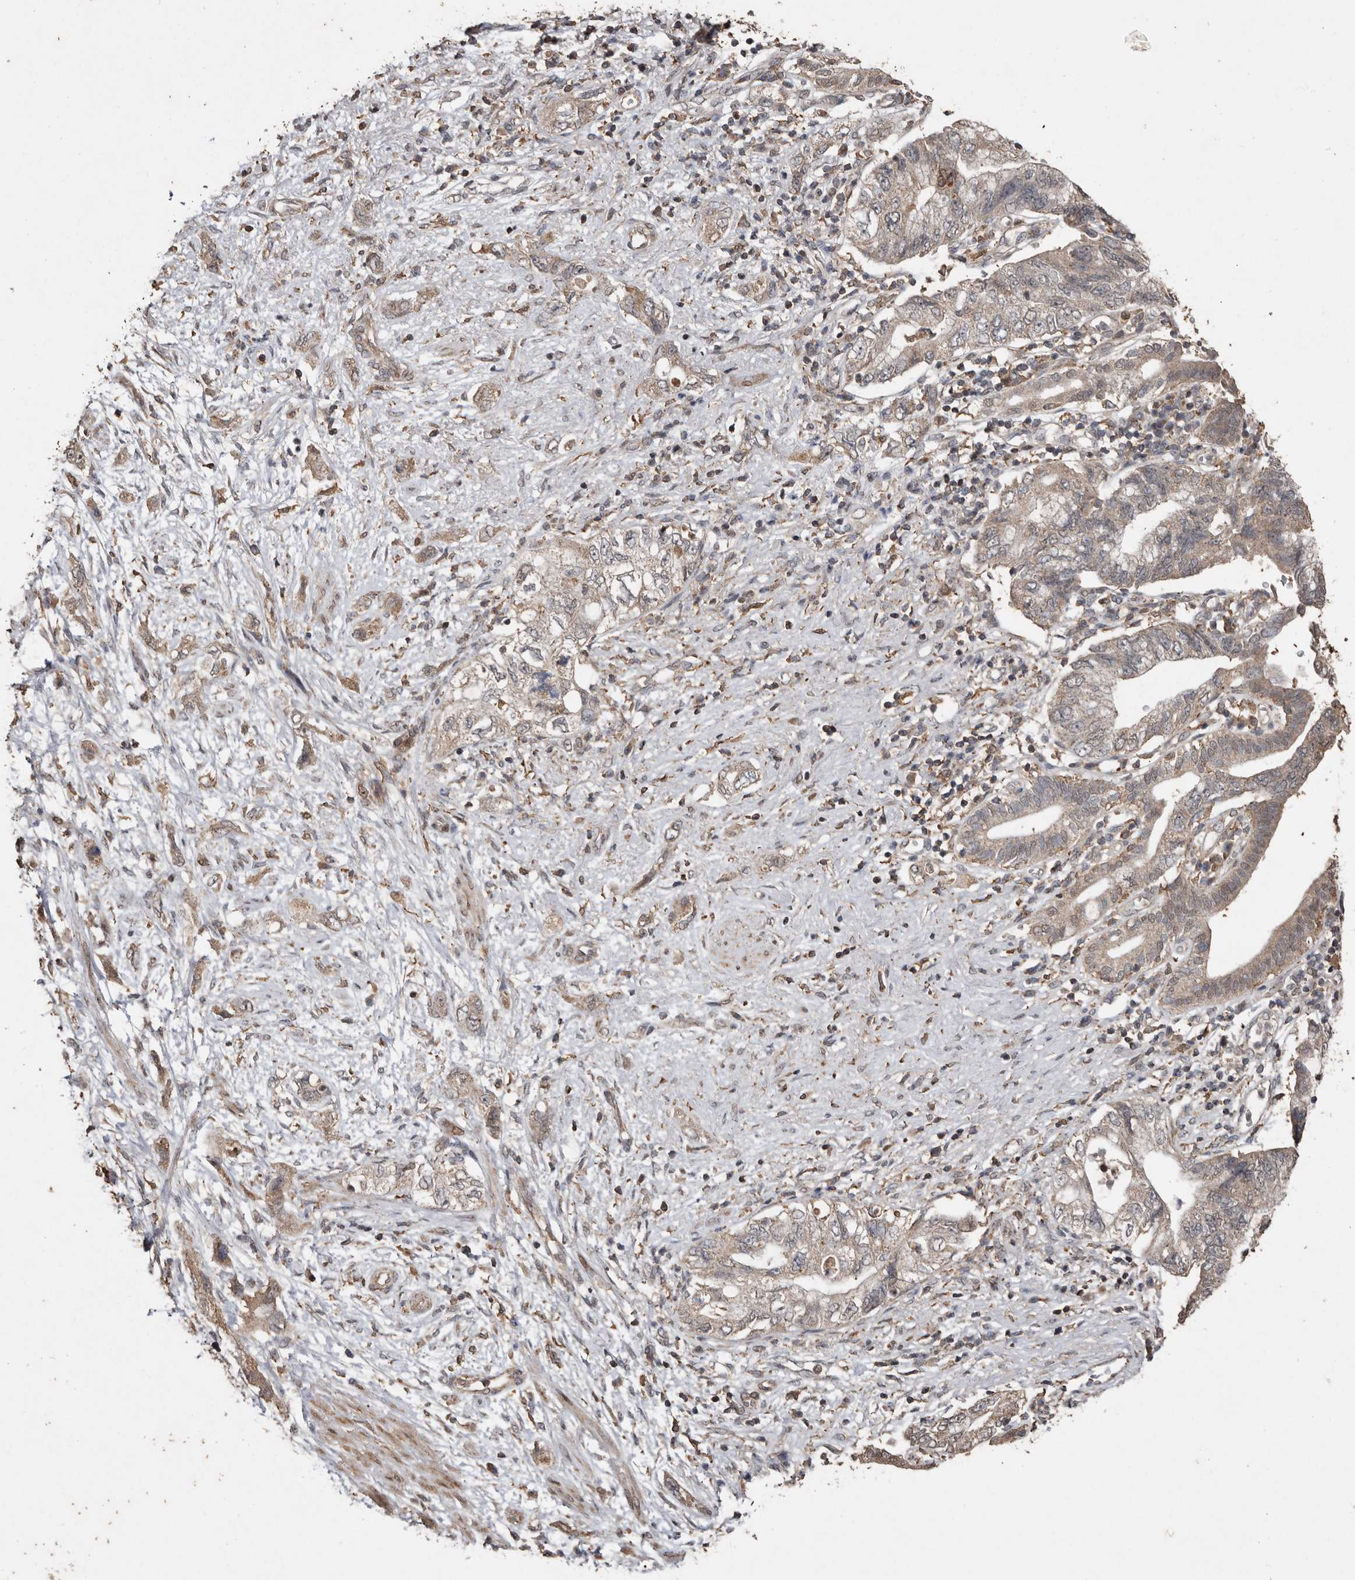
{"staining": {"intensity": "weak", "quantity": ">75%", "location": "cytoplasmic/membranous"}, "tissue": "pancreatic cancer", "cell_type": "Tumor cells", "image_type": "cancer", "snomed": [{"axis": "morphology", "description": "Adenocarcinoma, NOS"}, {"axis": "topography", "description": "Pancreas"}], "caption": "Weak cytoplasmic/membranous positivity for a protein is appreciated in approximately >75% of tumor cells of pancreatic cancer (adenocarcinoma) using immunohistochemistry.", "gene": "RANBP17", "patient": {"sex": "female", "age": 73}}